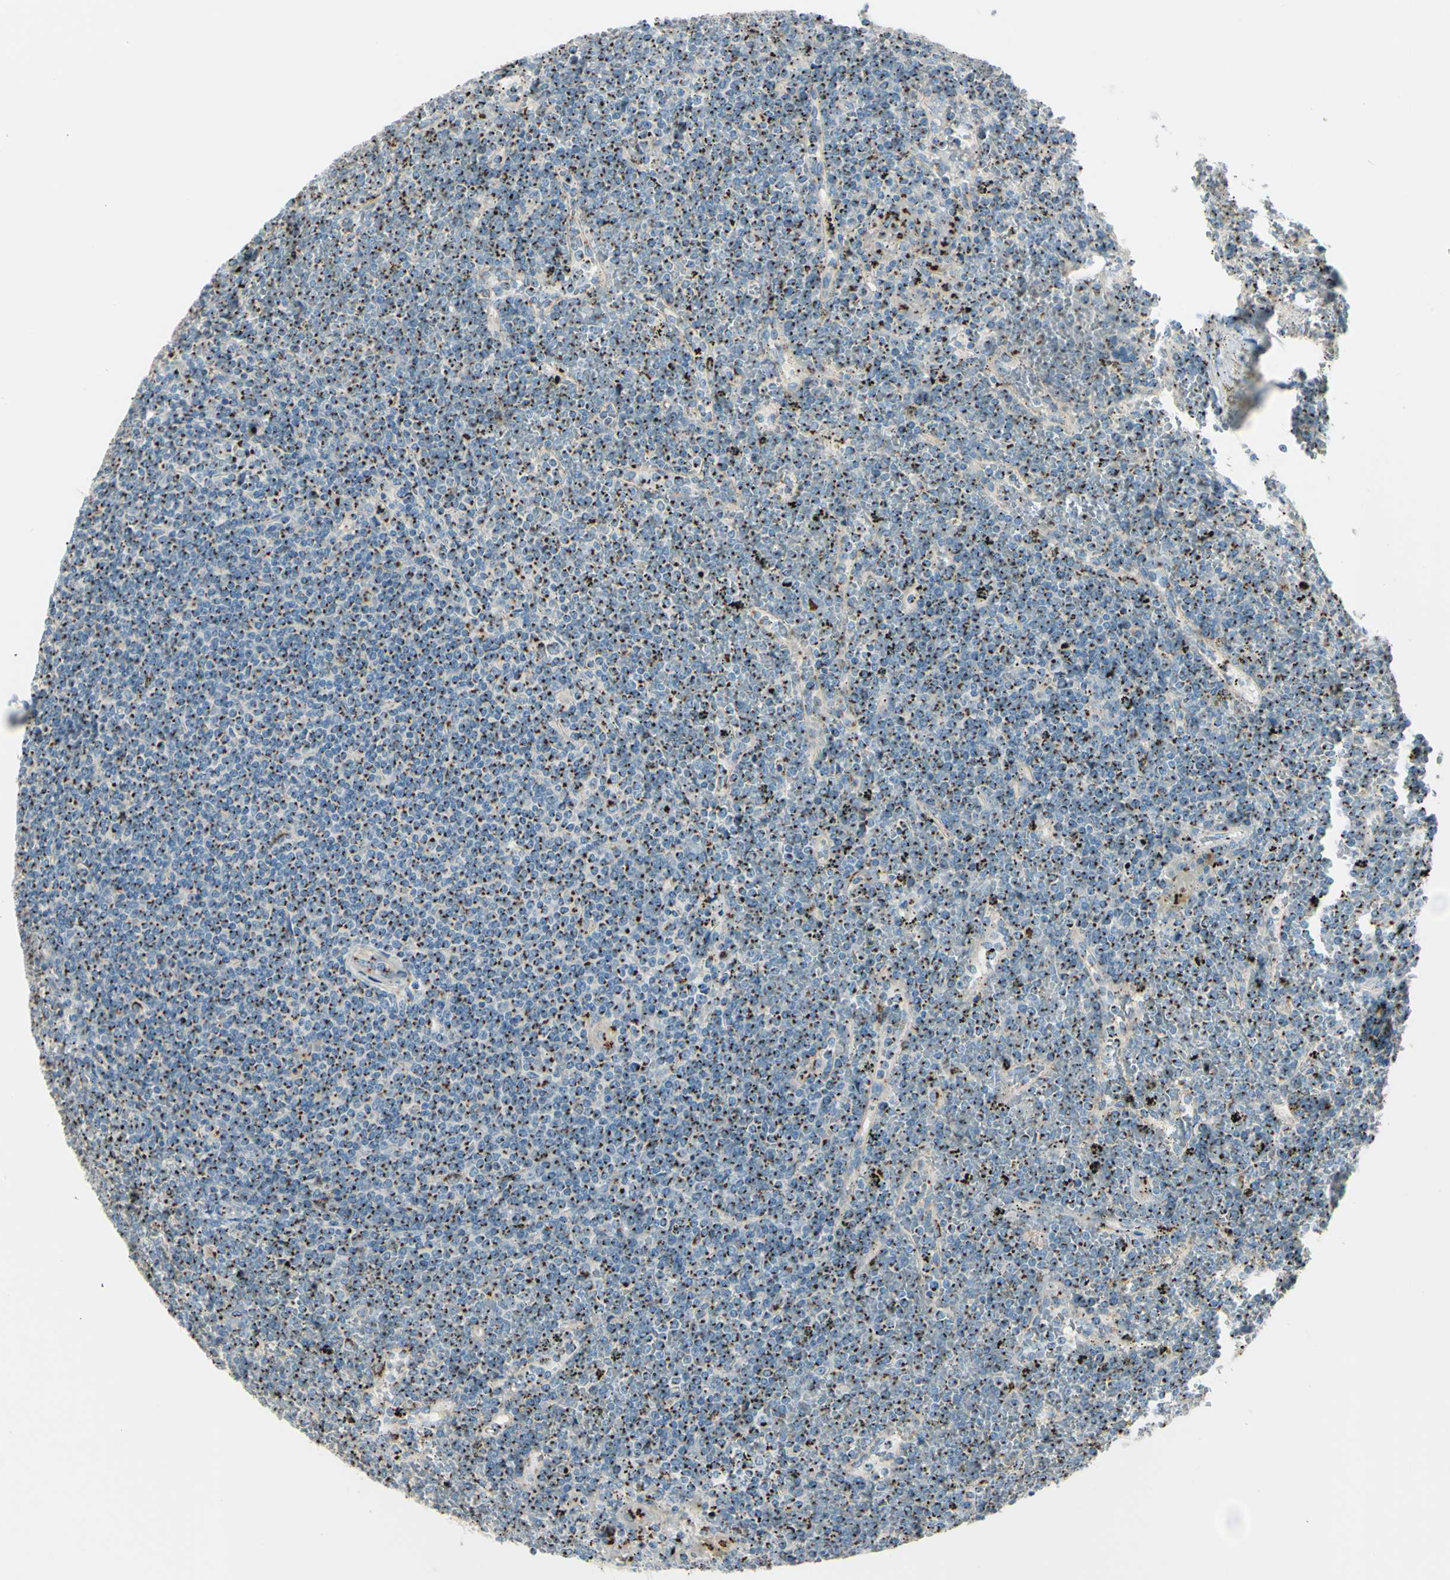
{"staining": {"intensity": "strong", "quantity": ">75%", "location": "cytoplasmic/membranous"}, "tissue": "lymphoma", "cell_type": "Tumor cells", "image_type": "cancer", "snomed": [{"axis": "morphology", "description": "Malignant lymphoma, non-Hodgkin's type, Low grade"}, {"axis": "topography", "description": "Spleen"}], "caption": "The image reveals a brown stain indicating the presence of a protein in the cytoplasmic/membranous of tumor cells in lymphoma.", "gene": "B4GALT1", "patient": {"sex": "female", "age": 19}}